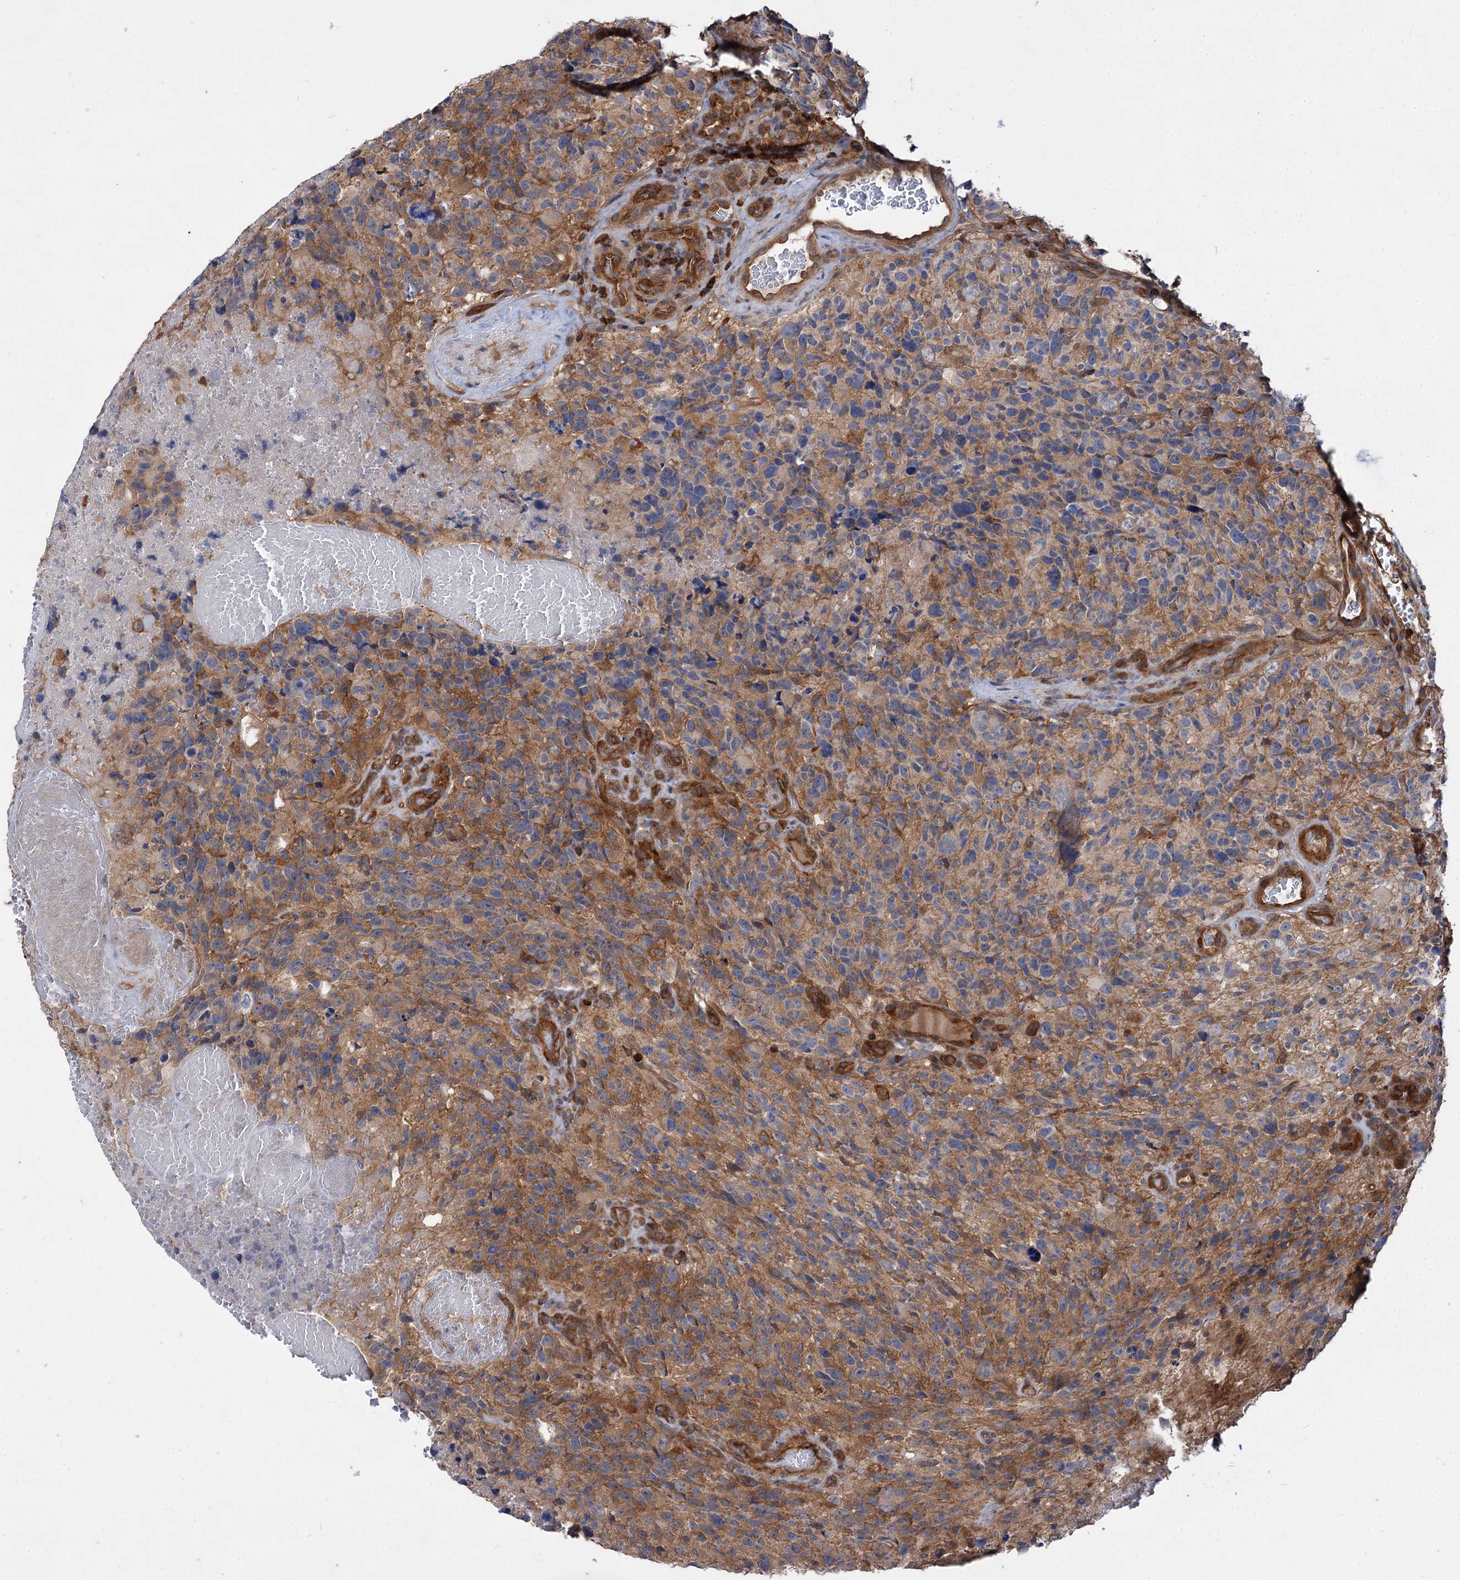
{"staining": {"intensity": "moderate", "quantity": "<25%", "location": "cytoplasmic/membranous"}, "tissue": "glioma", "cell_type": "Tumor cells", "image_type": "cancer", "snomed": [{"axis": "morphology", "description": "Glioma, malignant, High grade"}, {"axis": "topography", "description": "Brain"}], "caption": "About <25% of tumor cells in human malignant high-grade glioma show moderate cytoplasmic/membranous protein positivity as visualized by brown immunohistochemical staining.", "gene": "PACS1", "patient": {"sex": "male", "age": 69}}